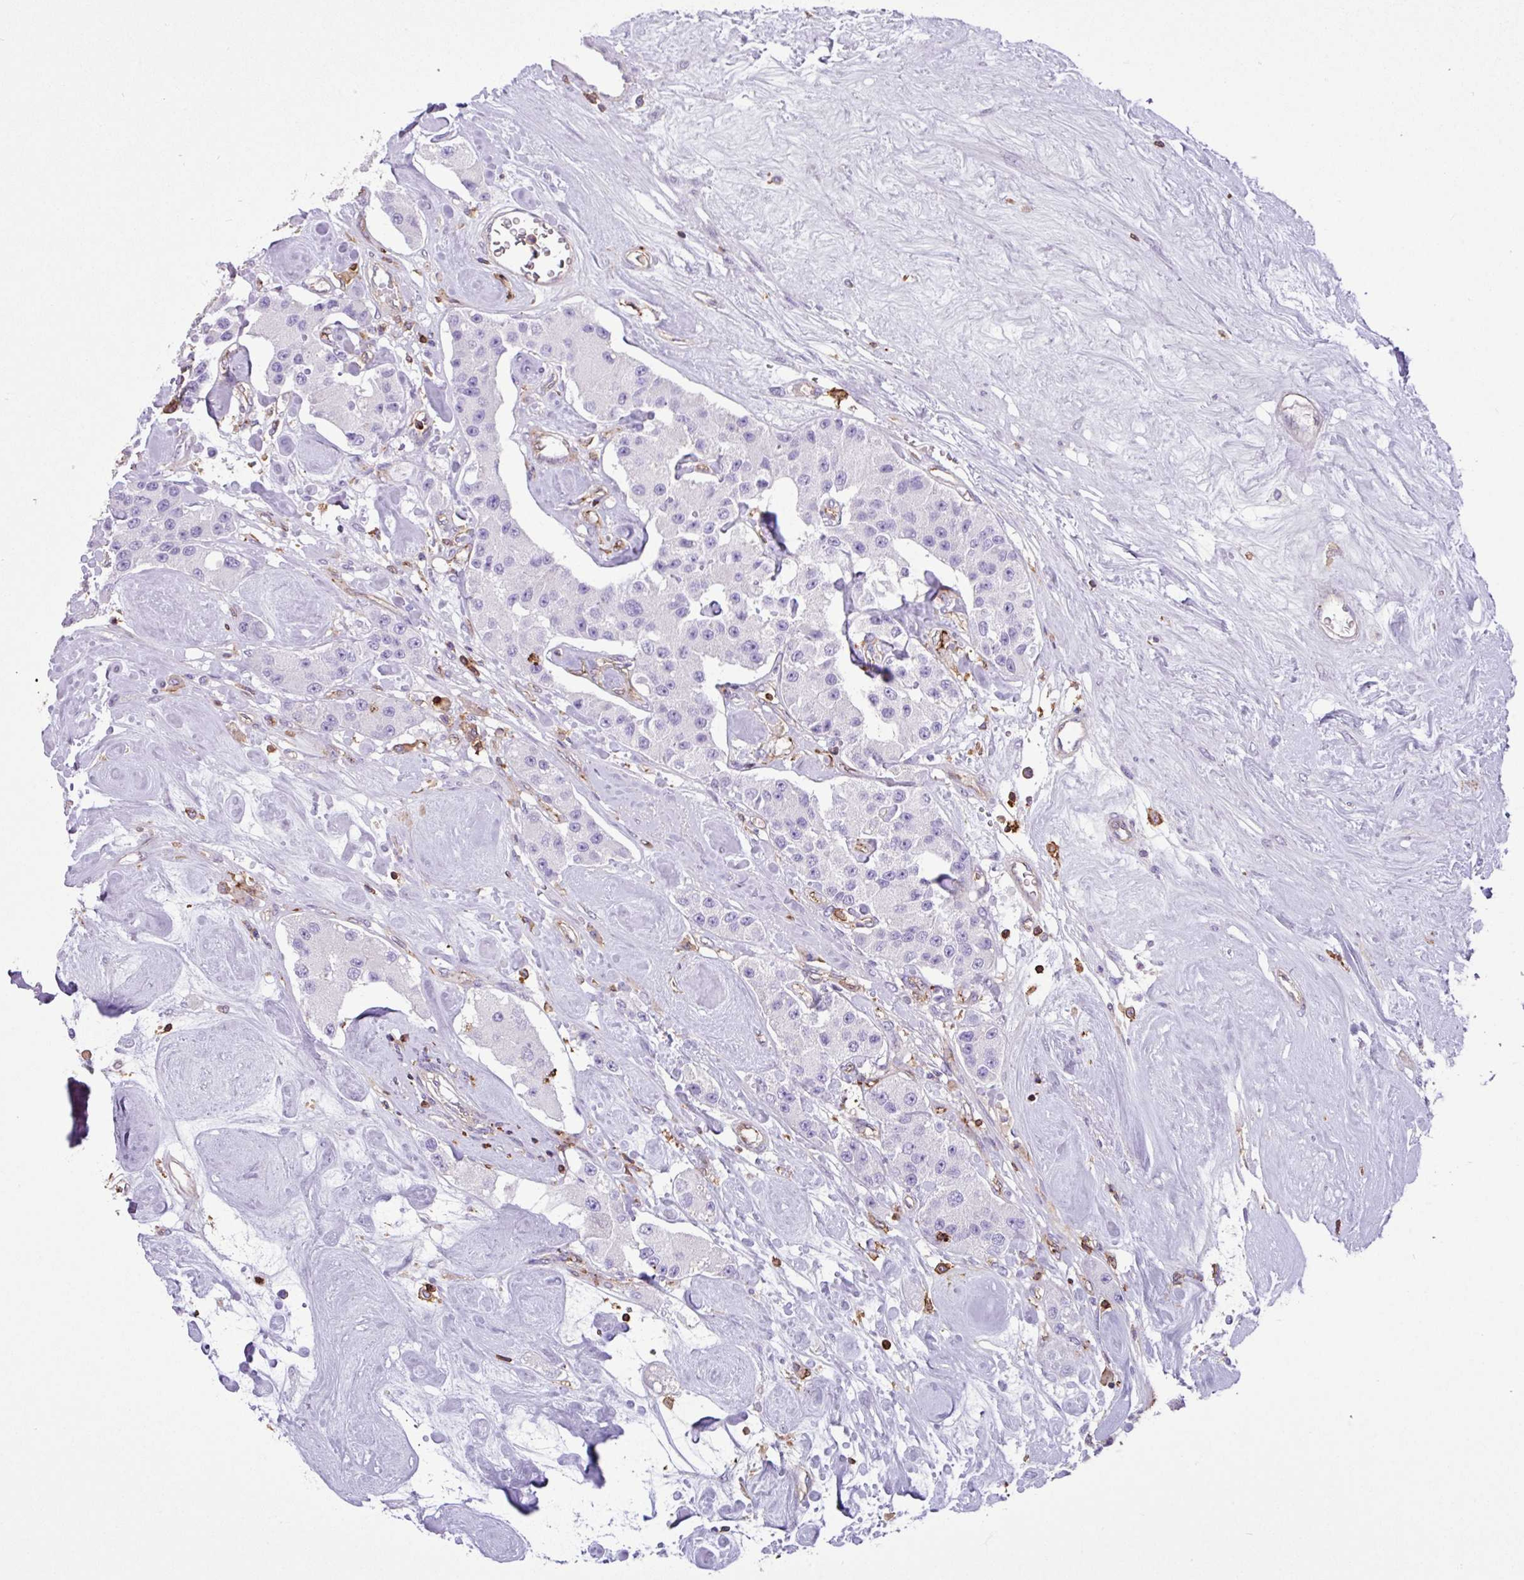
{"staining": {"intensity": "negative", "quantity": "none", "location": "none"}, "tissue": "carcinoid", "cell_type": "Tumor cells", "image_type": "cancer", "snomed": [{"axis": "morphology", "description": "Carcinoid, malignant, NOS"}, {"axis": "topography", "description": "Pancreas"}], "caption": "This is an IHC image of carcinoid. There is no positivity in tumor cells.", "gene": "PPP1R18", "patient": {"sex": "male", "age": 41}}